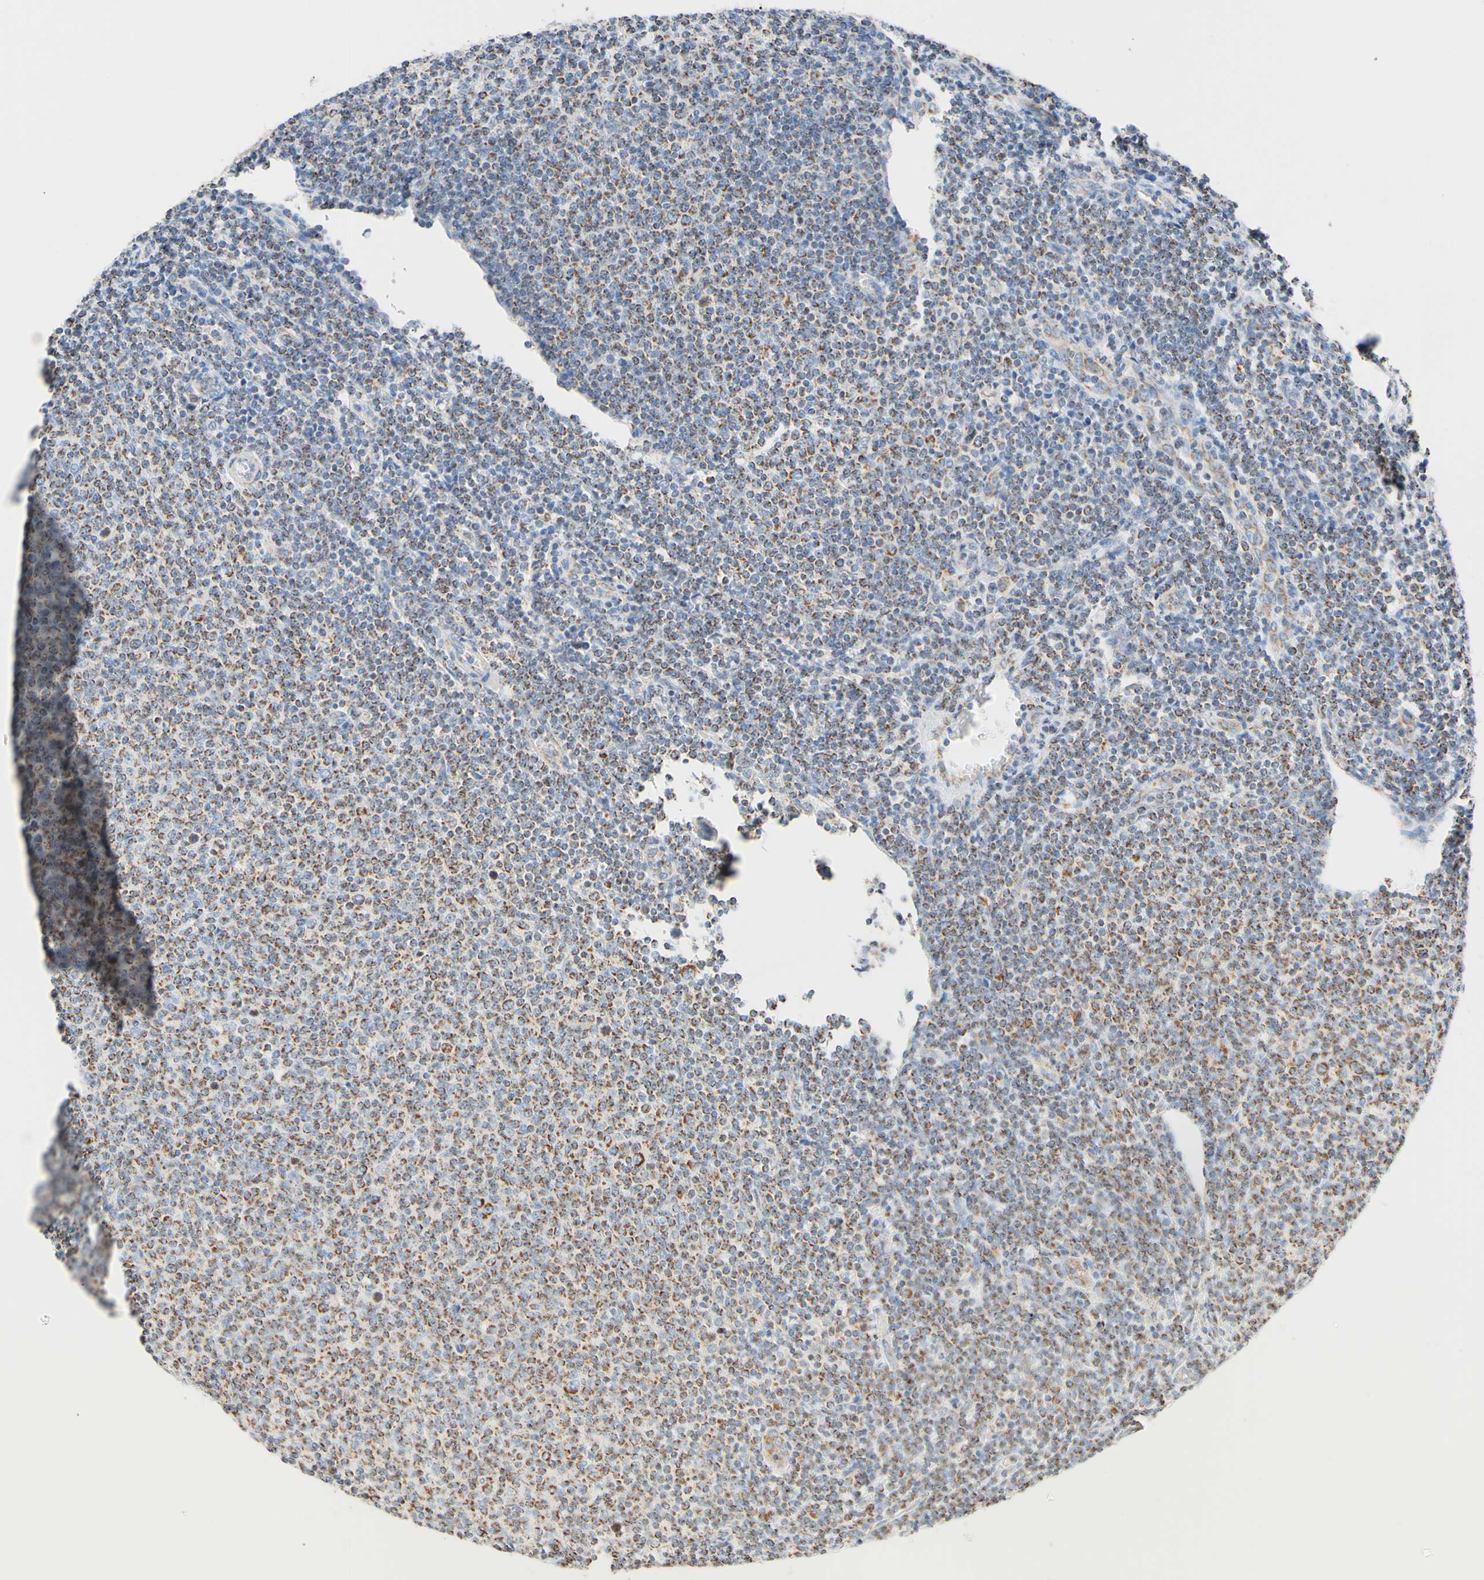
{"staining": {"intensity": "moderate", "quantity": ">75%", "location": "cytoplasmic/membranous"}, "tissue": "lymphoma", "cell_type": "Tumor cells", "image_type": "cancer", "snomed": [{"axis": "morphology", "description": "Malignant lymphoma, non-Hodgkin's type, Low grade"}, {"axis": "topography", "description": "Lymph node"}], "caption": "This histopathology image reveals immunohistochemistry (IHC) staining of lymphoma, with medium moderate cytoplasmic/membranous positivity in about >75% of tumor cells.", "gene": "CLPP", "patient": {"sex": "male", "age": 66}}